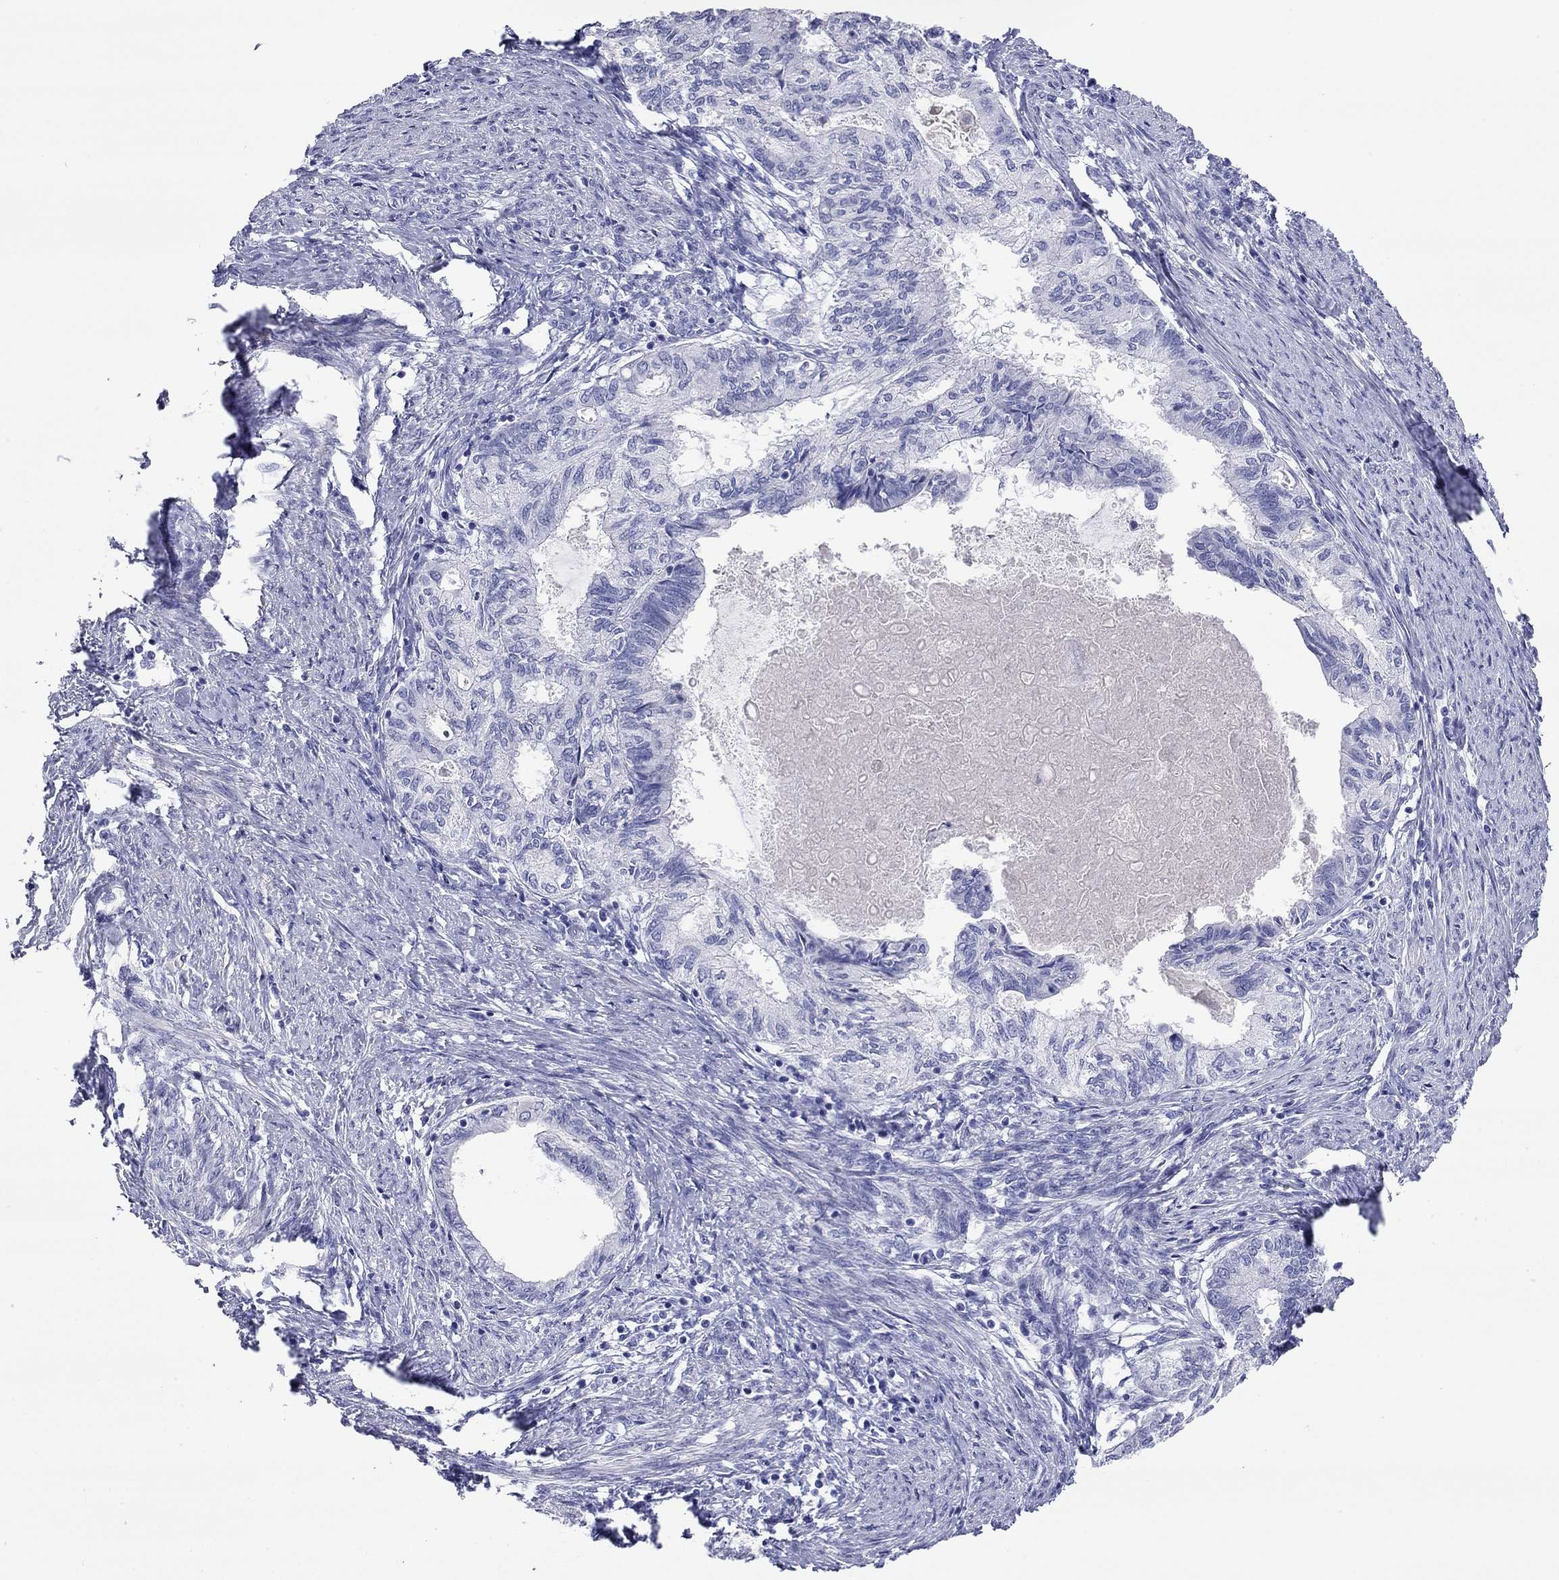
{"staining": {"intensity": "negative", "quantity": "none", "location": "none"}, "tissue": "endometrial cancer", "cell_type": "Tumor cells", "image_type": "cancer", "snomed": [{"axis": "morphology", "description": "Adenocarcinoma, NOS"}, {"axis": "topography", "description": "Endometrium"}], "caption": "This is an IHC histopathology image of human endometrial cancer (adenocarcinoma). There is no positivity in tumor cells.", "gene": "CMYA5", "patient": {"sex": "female", "age": 86}}